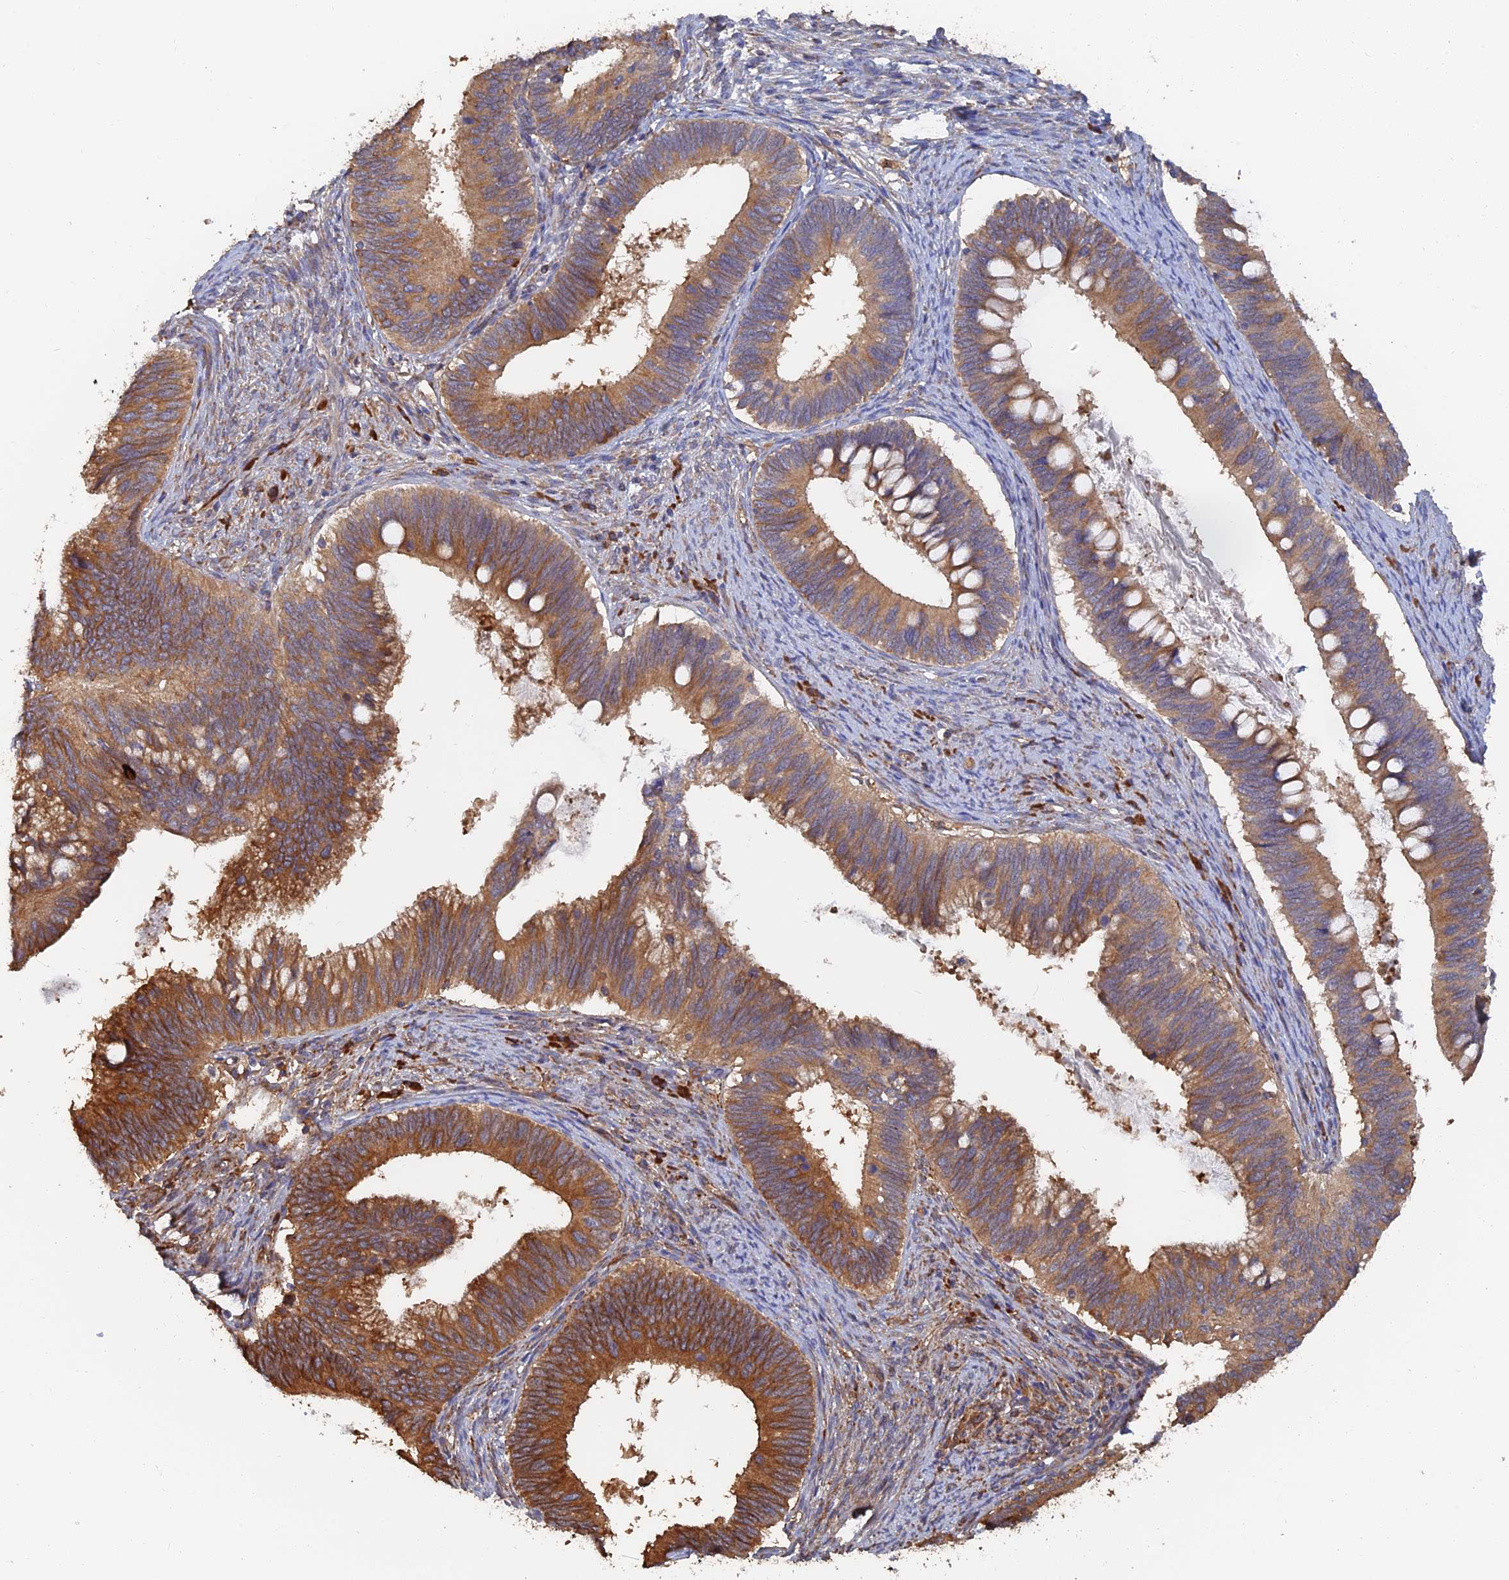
{"staining": {"intensity": "moderate", "quantity": ">75%", "location": "cytoplasmic/membranous"}, "tissue": "cervical cancer", "cell_type": "Tumor cells", "image_type": "cancer", "snomed": [{"axis": "morphology", "description": "Adenocarcinoma, NOS"}, {"axis": "topography", "description": "Cervix"}], "caption": "Protein staining of adenocarcinoma (cervical) tissue shows moderate cytoplasmic/membranous expression in about >75% of tumor cells.", "gene": "WBP11", "patient": {"sex": "female", "age": 42}}